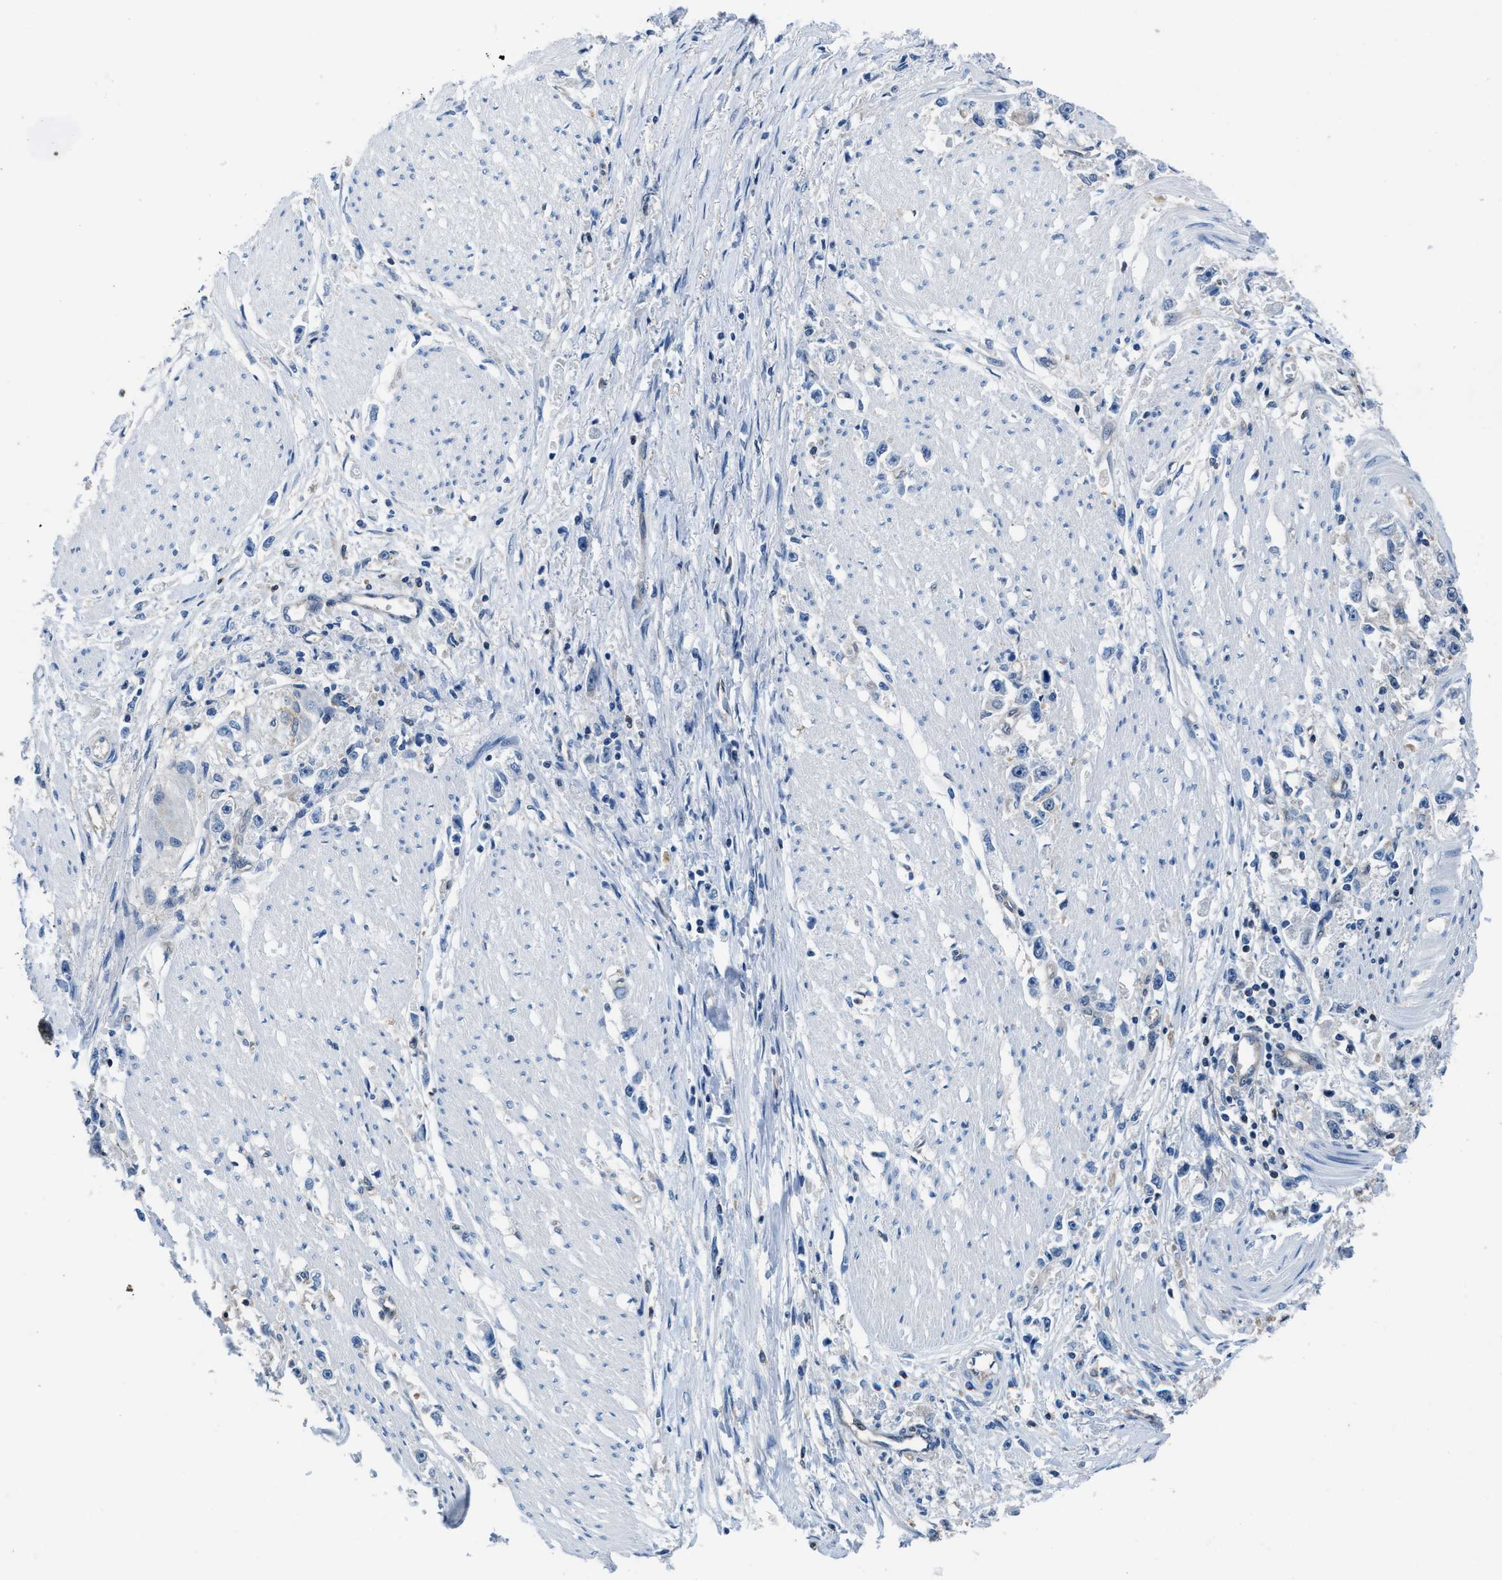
{"staining": {"intensity": "negative", "quantity": "none", "location": "none"}, "tissue": "stomach cancer", "cell_type": "Tumor cells", "image_type": "cancer", "snomed": [{"axis": "morphology", "description": "Adenocarcinoma, NOS"}, {"axis": "topography", "description": "Stomach"}], "caption": "There is no significant staining in tumor cells of adenocarcinoma (stomach).", "gene": "NUDT5", "patient": {"sex": "female", "age": 59}}